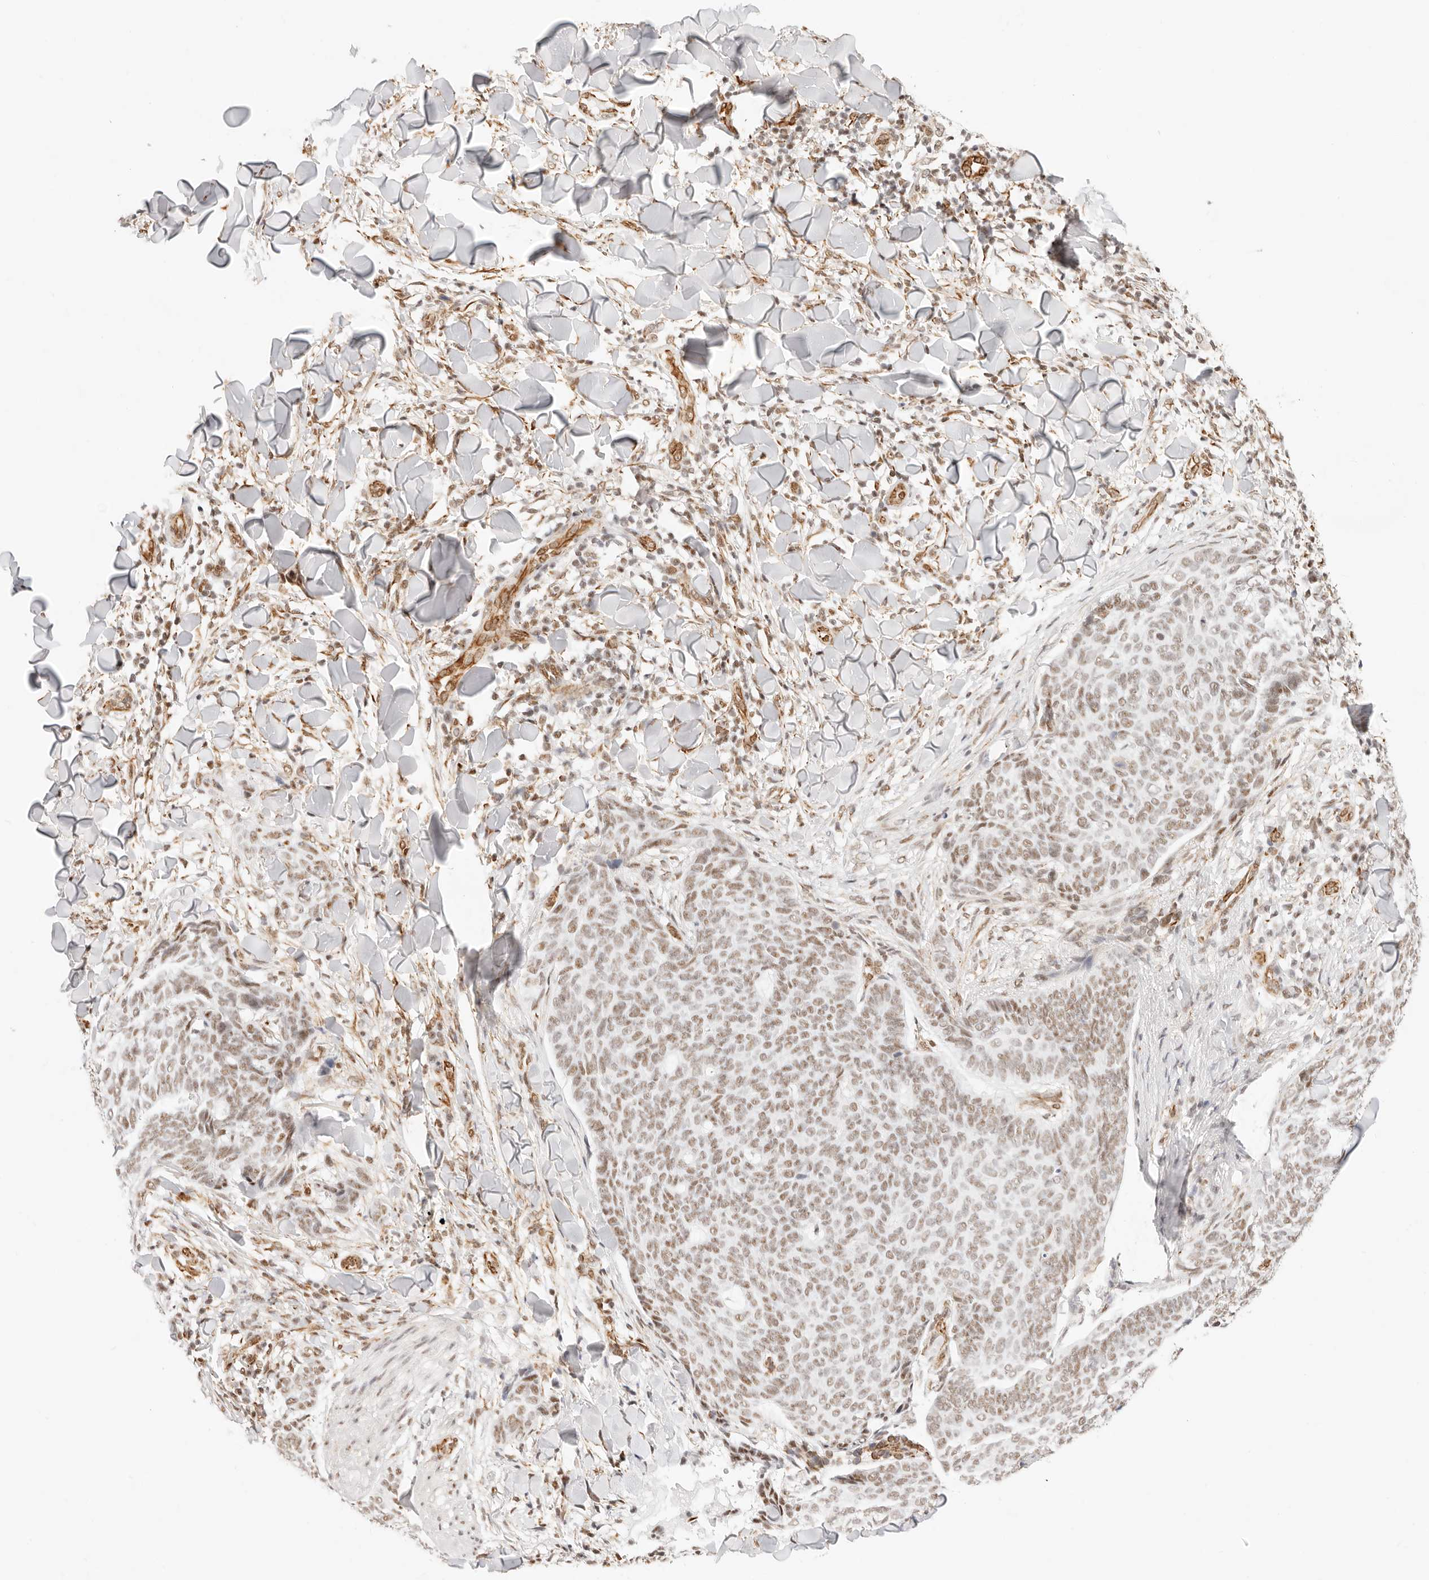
{"staining": {"intensity": "weak", "quantity": ">75%", "location": "nuclear"}, "tissue": "skin cancer", "cell_type": "Tumor cells", "image_type": "cancer", "snomed": [{"axis": "morphology", "description": "Normal tissue, NOS"}, {"axis": "morphology", "description": "Basal cell carcinoma"}, {"axis": "topography", "description": "Skin"}], "caption": "Immunohistochemical staining of skin cancer shows low levels of weak nuclear positivity in approximately >75% of tumor cells.", "gene": "ZC3H11A", "patient": {"sex": "male", "age": 50}}